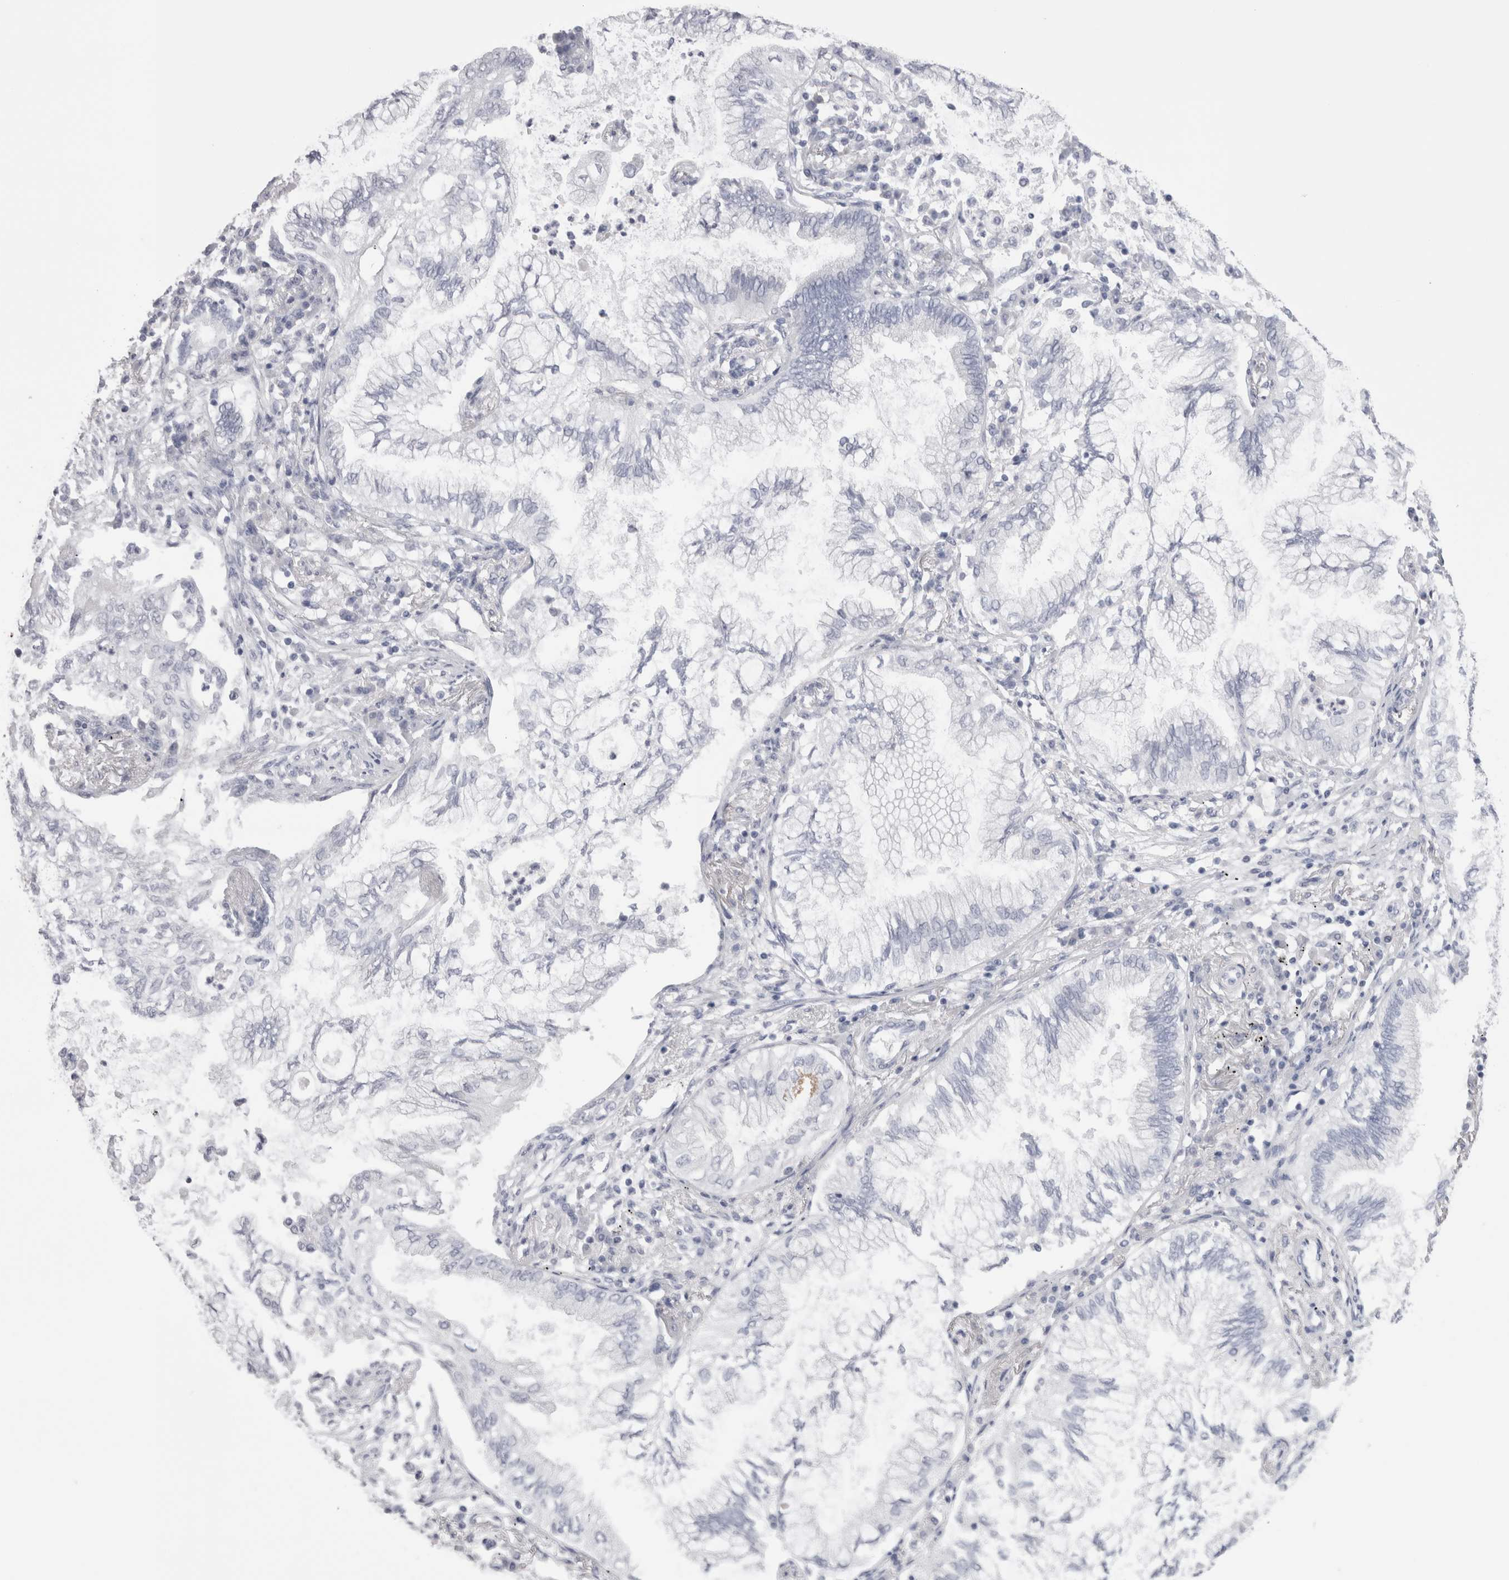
{"staining": {"intensity": "negative", "quantity": "none", "location": "none"}, "tissue": "lung cancer", "cell_type": "Tumor cells", "image_type": "cancer", "snomed": [{"axis": "morphology", "description": "Normal tissue, NOS"}, {"axis": "morphology", "description": "Adenocarcinoma, NOS"}, {"axis": "topography", "description": "Bronchus"}, {"axis": "topography", "description": "Lung"}], "caption": "High power microscopy histopathology image of an immunohistochemistry photomicrograph of lung cancer, revealing no significant expression in tumor cells.", "gene": "SUCNR1", "patient": {"sex": "female", "age": 70}}